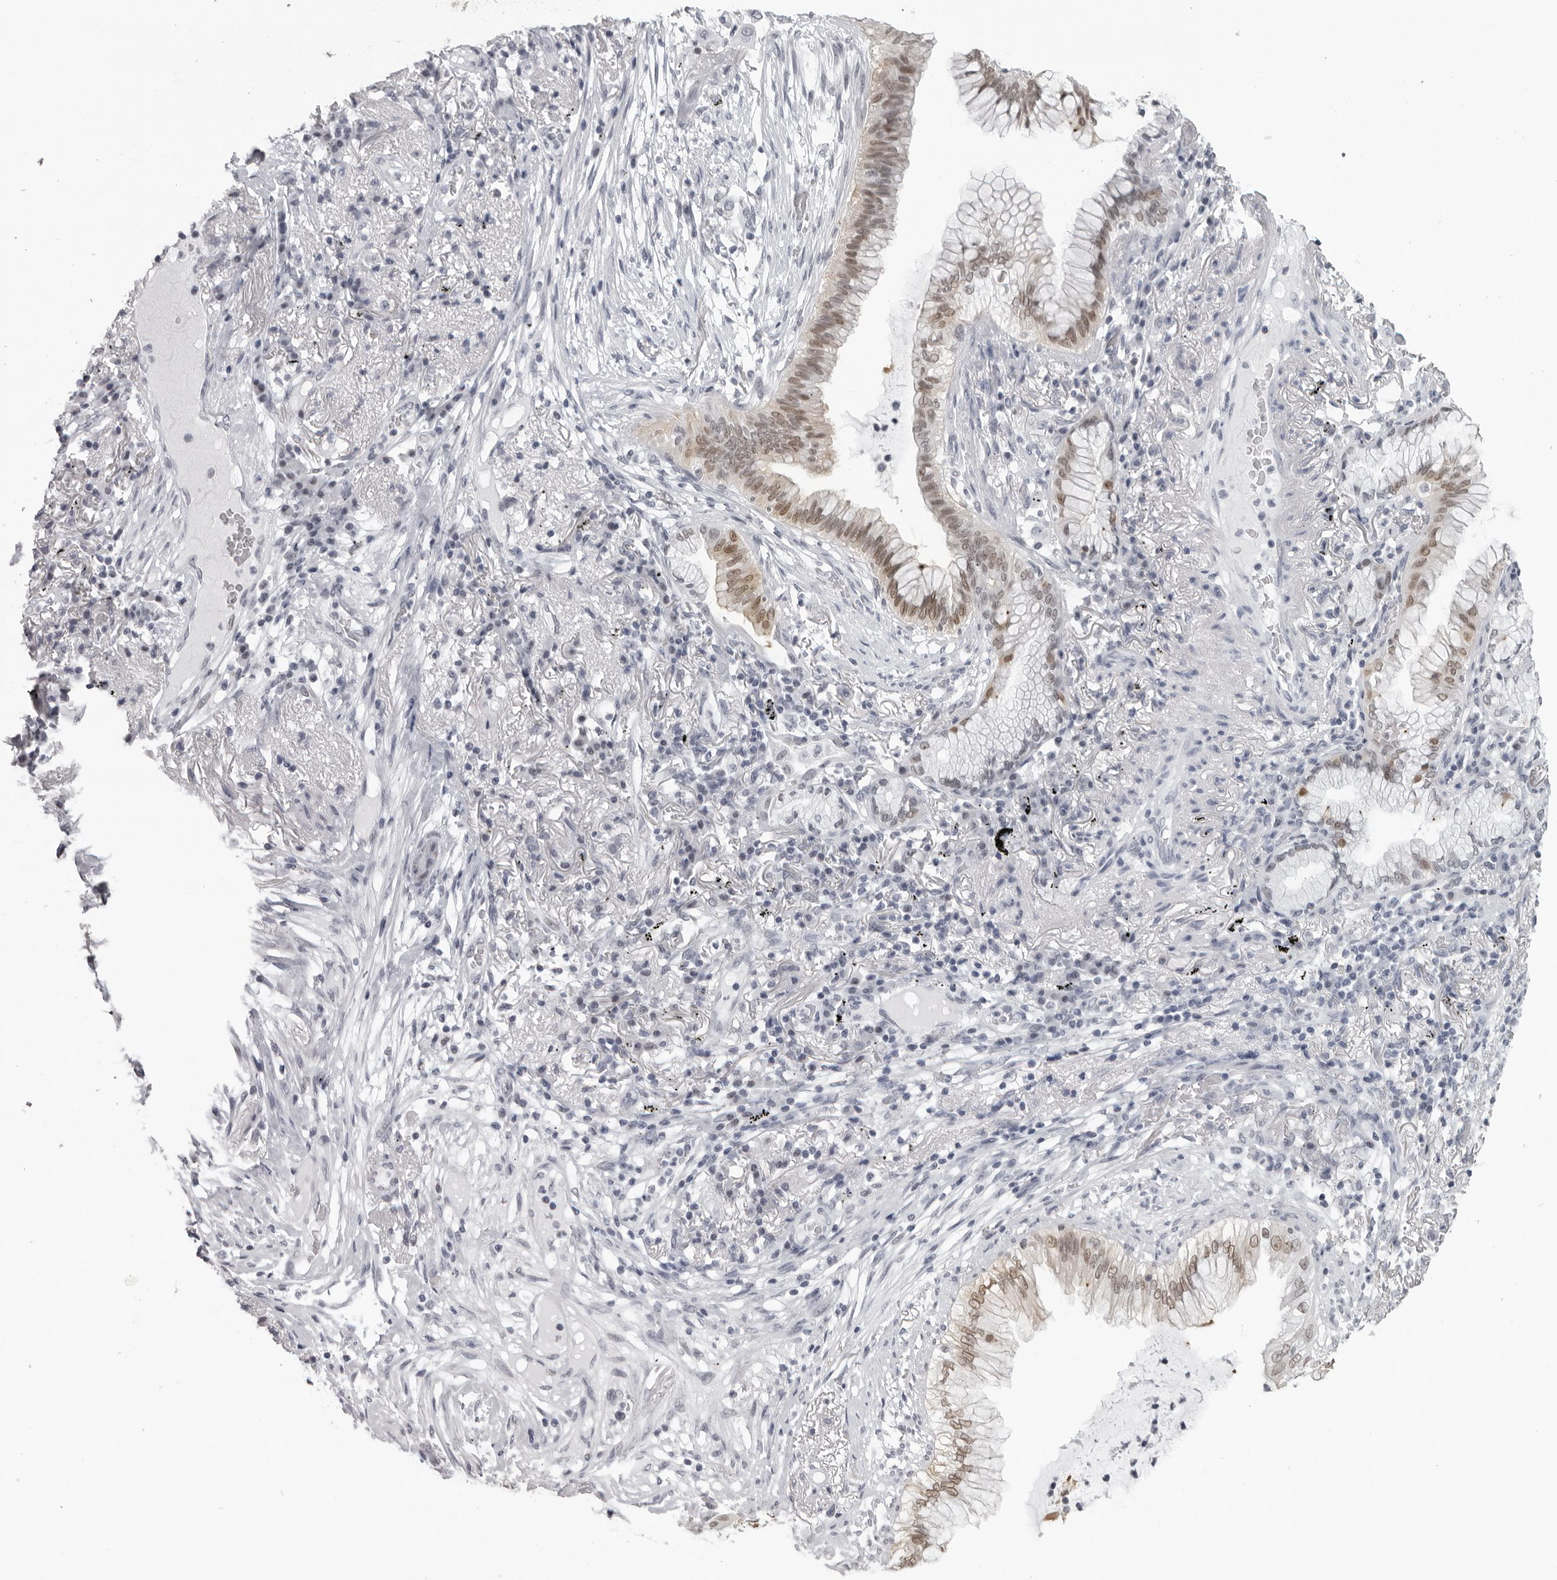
{"staining": {"intensity": "moderate", "quantity": ">75%", "location": "nuclear"}, "tissue": "lung cancer", "cell_type": "Tumor cells", "image_type": "cancer", "snomed": [{"axis": "morphology", "description": "Adenocarcinoma, NOS"}, {"axis": "topography", "description": "Lung"}], "caption": "Immunohistochemical staining of adenocarcinoma (lung) exhibits medium levels of moderate nuclear positivity in about >75% of tumor cells. The staining was performed using DAB, with brown indicating positive protein expression. Nuclei are stained blue with hematoxylin.", "gene": "ESPN", "patient": {"sex": "female", "age": 70}}